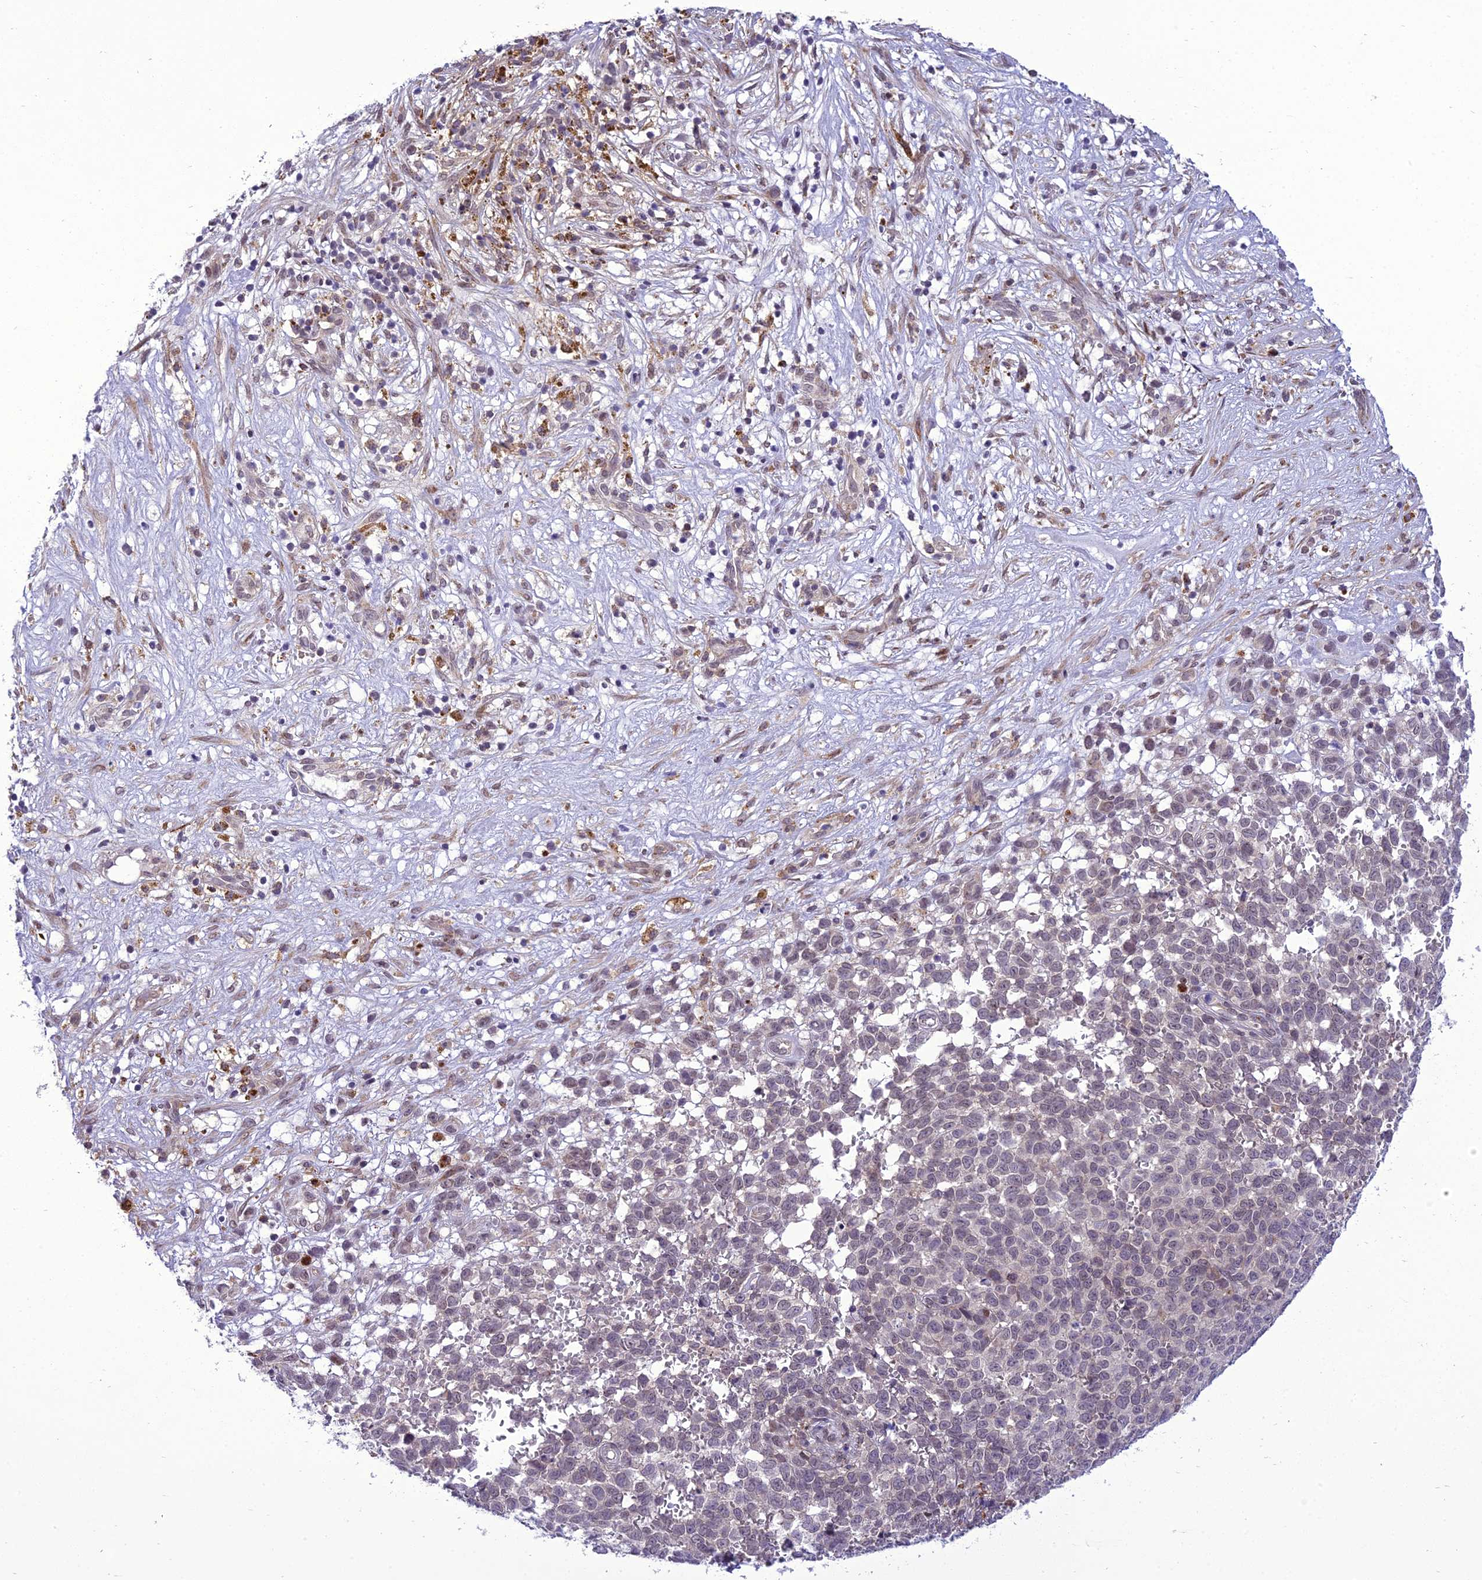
{"staining": {"intensity": "weak", "quantity": "<25%", "location": "nuclear"}, "tissue": "melanoma", "cell_type": "Tumor cells", "image_type": "cancer", "snomed": [{"axis": "morphology", "description": "Malignant melanoma, NOS"}, {"axis": "topography", "description": "Nose, NOS"}], "caption": "High magnification brightfield microscopy of malignant melanoma stained with DAB (brown) and counterstained with hematoxylin (blue): tumor cells show no significant staining. The staining is performed using DAB (3,3'-diaminobenzidine) brown chromogen with nuclei counter-stained in using hematoxylin.", "gene": "NEURL2", "patient": {"sex": "female", "age": 48}}